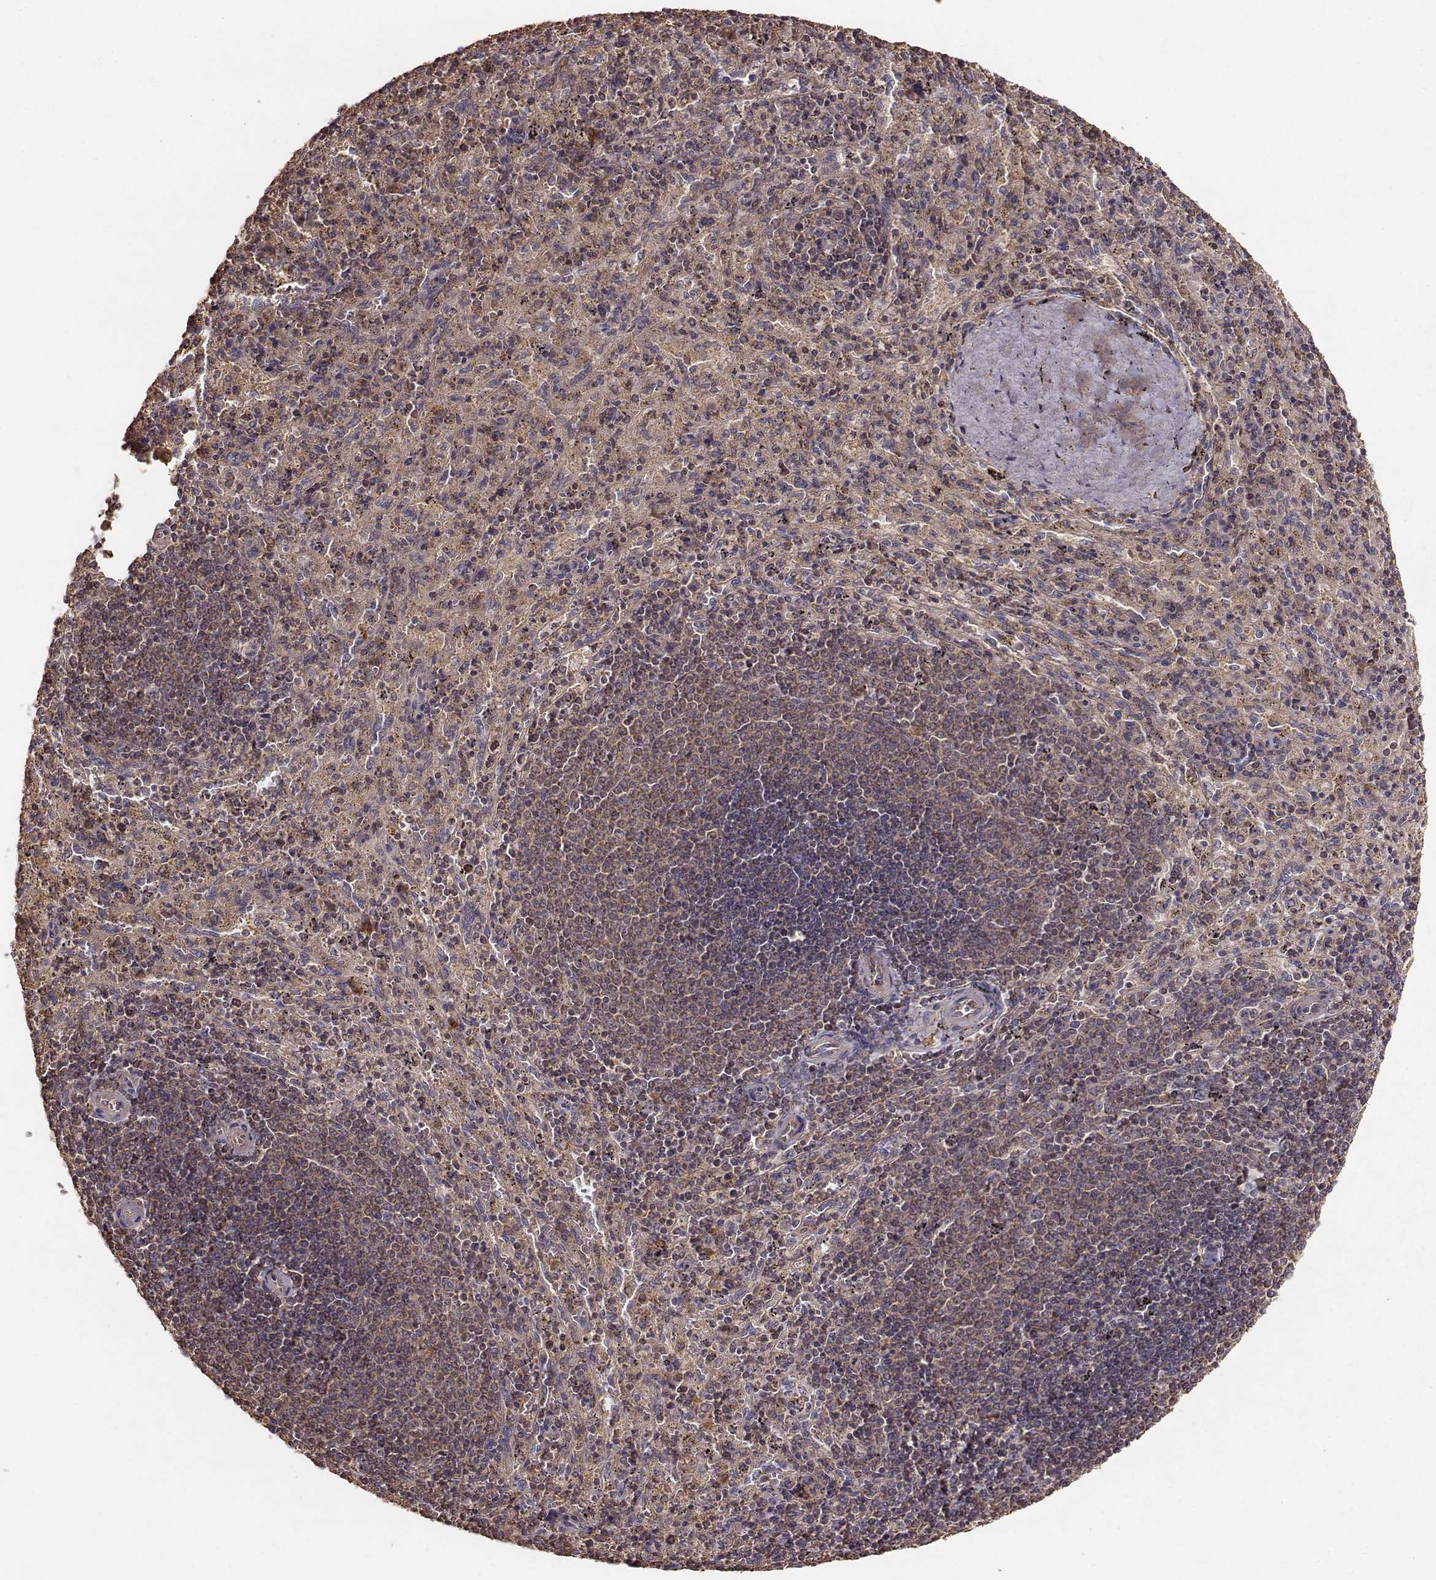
{"staining": {"intensity": "strong", "quantity": "<25%", "location": "cytoplasmic/membranous"}, "tissue": "spleen", "cell_type": "Cells in red pulp", "image_type": "normal", "snomed": [{"axis": "morphology", "description": "Normal tissue, NOS"}, {"axis": "topography", "description": "Spleen"}], "caption": "Immunohistochemical staining of normal human spleen reveals <25% levels of strong cytoplasmic/membranous protein expression in approximately <25% of cells in red pulp. (Stains: DAB (3,3'-diaminobenzidine) in brown, nuclei in blue, Microscopy: brightfield microscopy at high magnification).", "gene": "TARS3", "patient": {"sex": "male", "age": 57}}